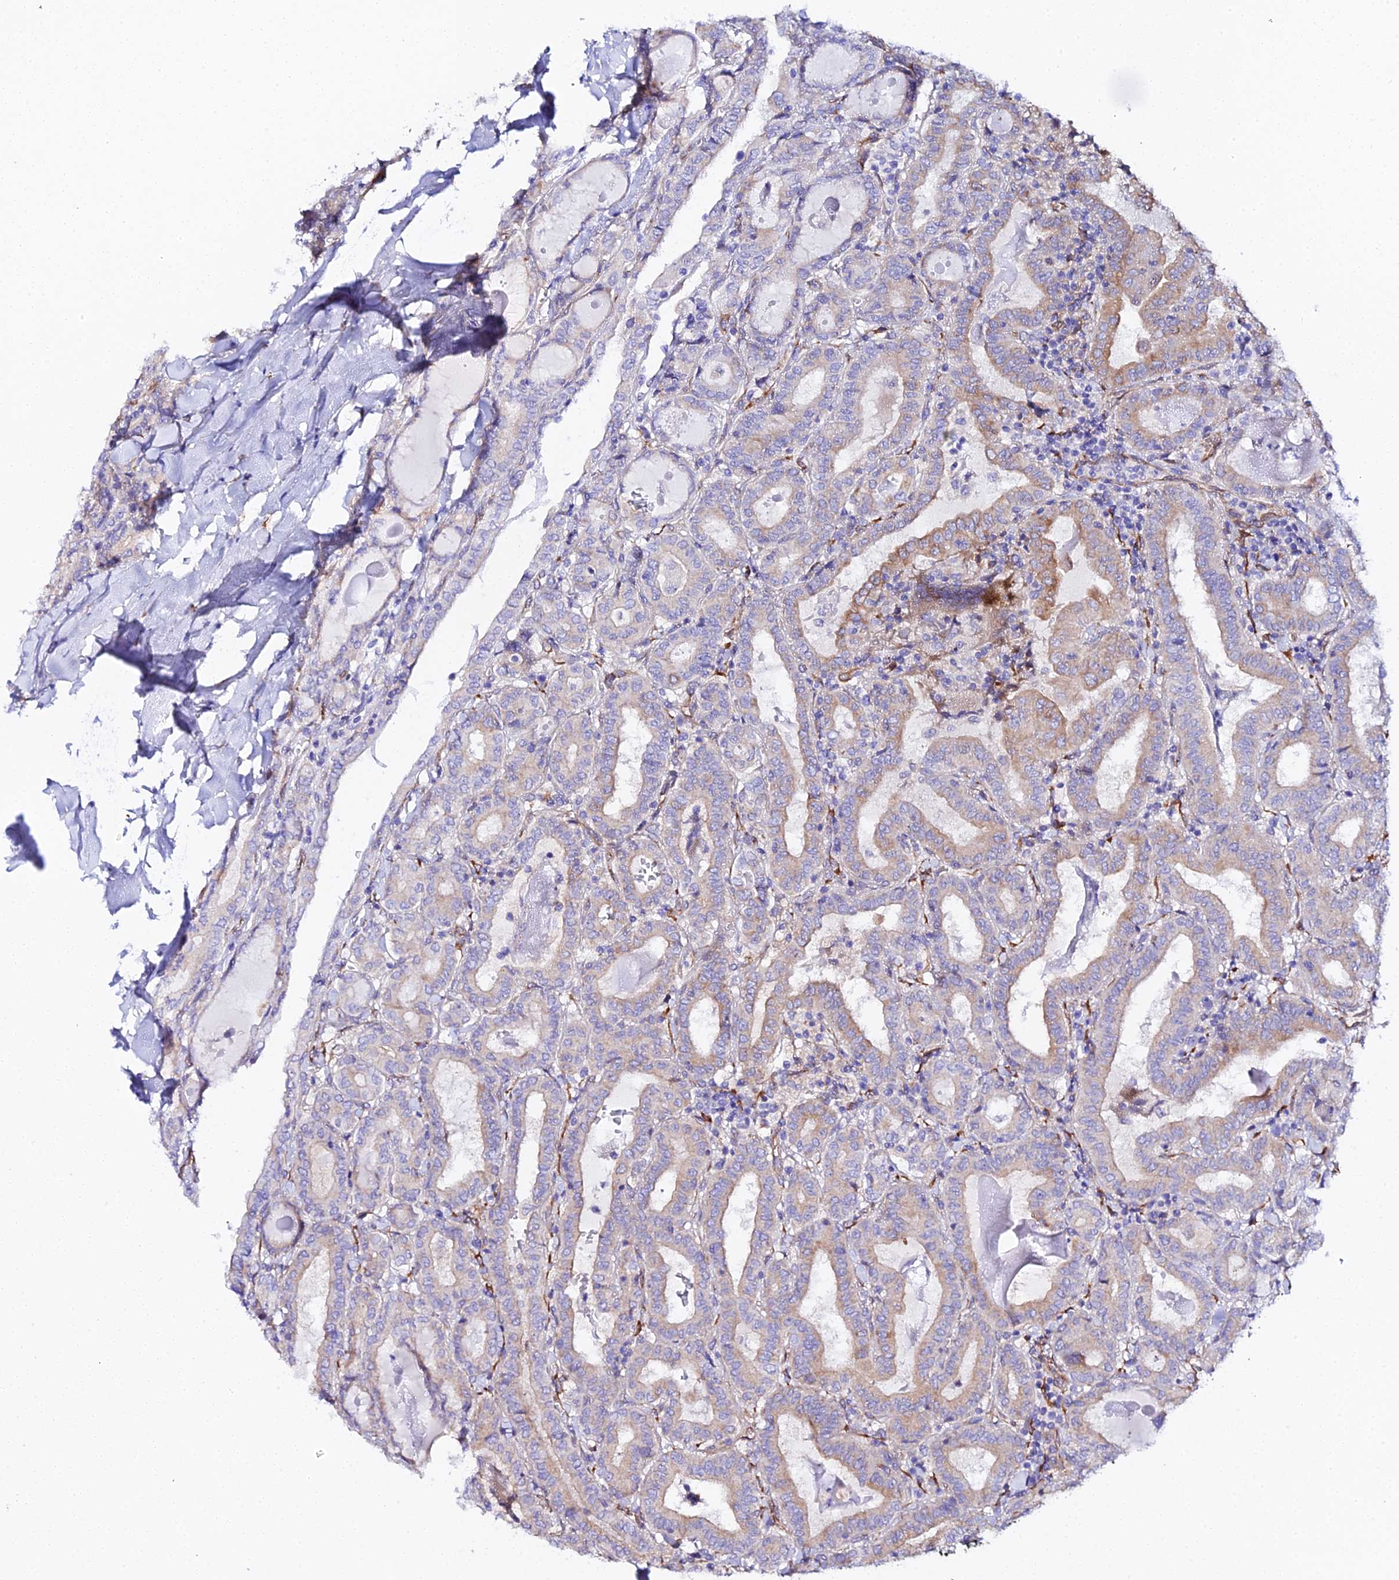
{"staining": {"intensity": "weak", "quantity": "<25%", "location": "cytoplasmic/membranous"}, "tissue": "thyroid cancer", "cell_type": "Tumor cells", "image_type": "cancer", "snomed": [{"axis": "morphology", "description": "Papillary adenocarcinoma, NOS"}, {"axis": "topography", "description": "Thyroid gland"}], "caption": "Histopathology image shows no significant protein expression in tumor cells of thyroid cancer (papillary adenocarcinoma).", "gene": "CFAP45", "patient": {"sex": "female", "age": 72}}